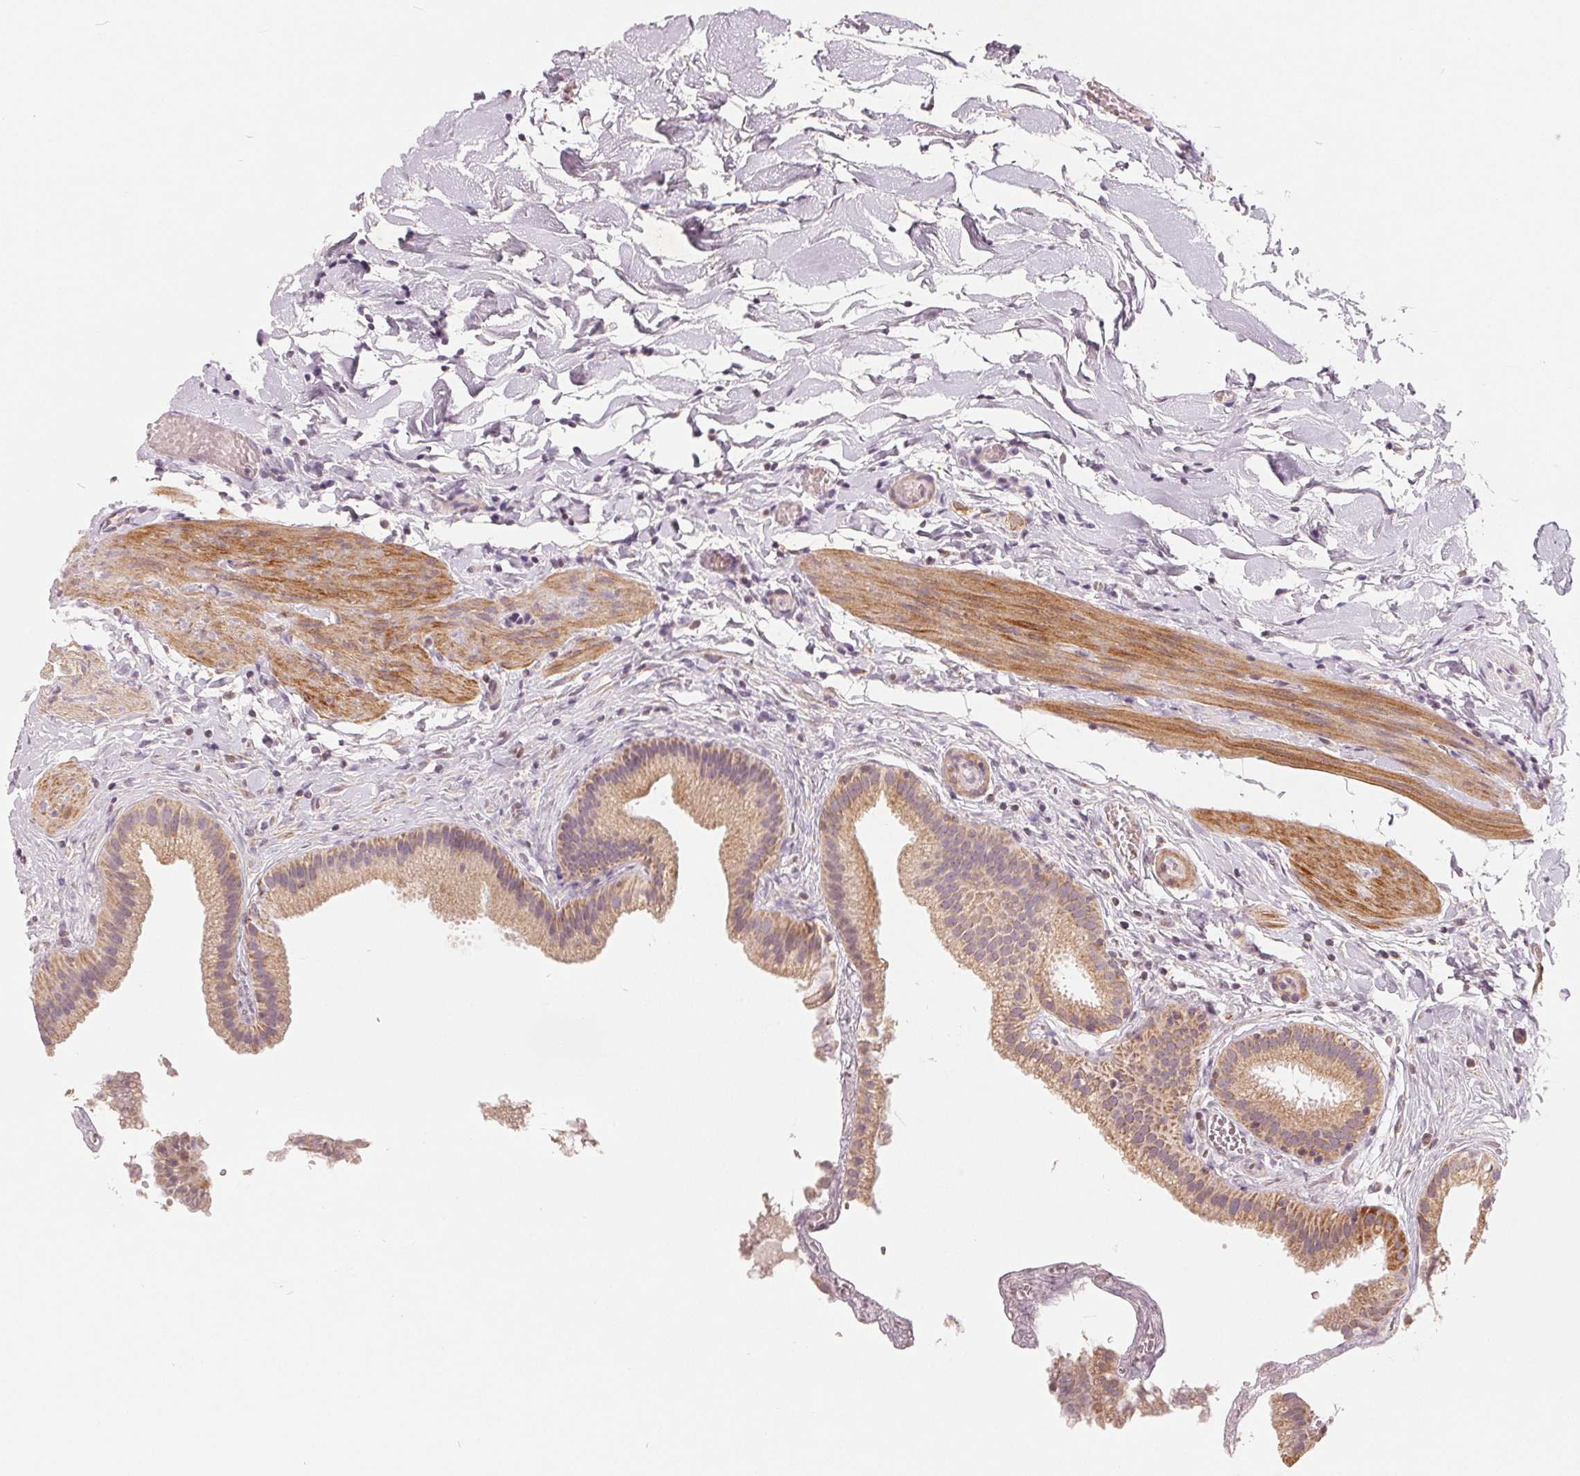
{"staining": {"intensity": "weak", "quantity": ">75%", "location": "cytoplasmic/membranous"}, "tissue": "gallbladder", "cell_type": "Glandular cells", "image_type": "normal", "snomed": [{"axis": "morphology", "description": "Normal tissue, NOS"}, {"axis": "topography", "description": "Gallbladder"}], "caption": "Weak cytoplasmic/membranous protein staining is identified in approximately >75% of glandular cells in gallbladder.", "gene": "GHITM", "patient": {"sex": "female", "age": 63}}